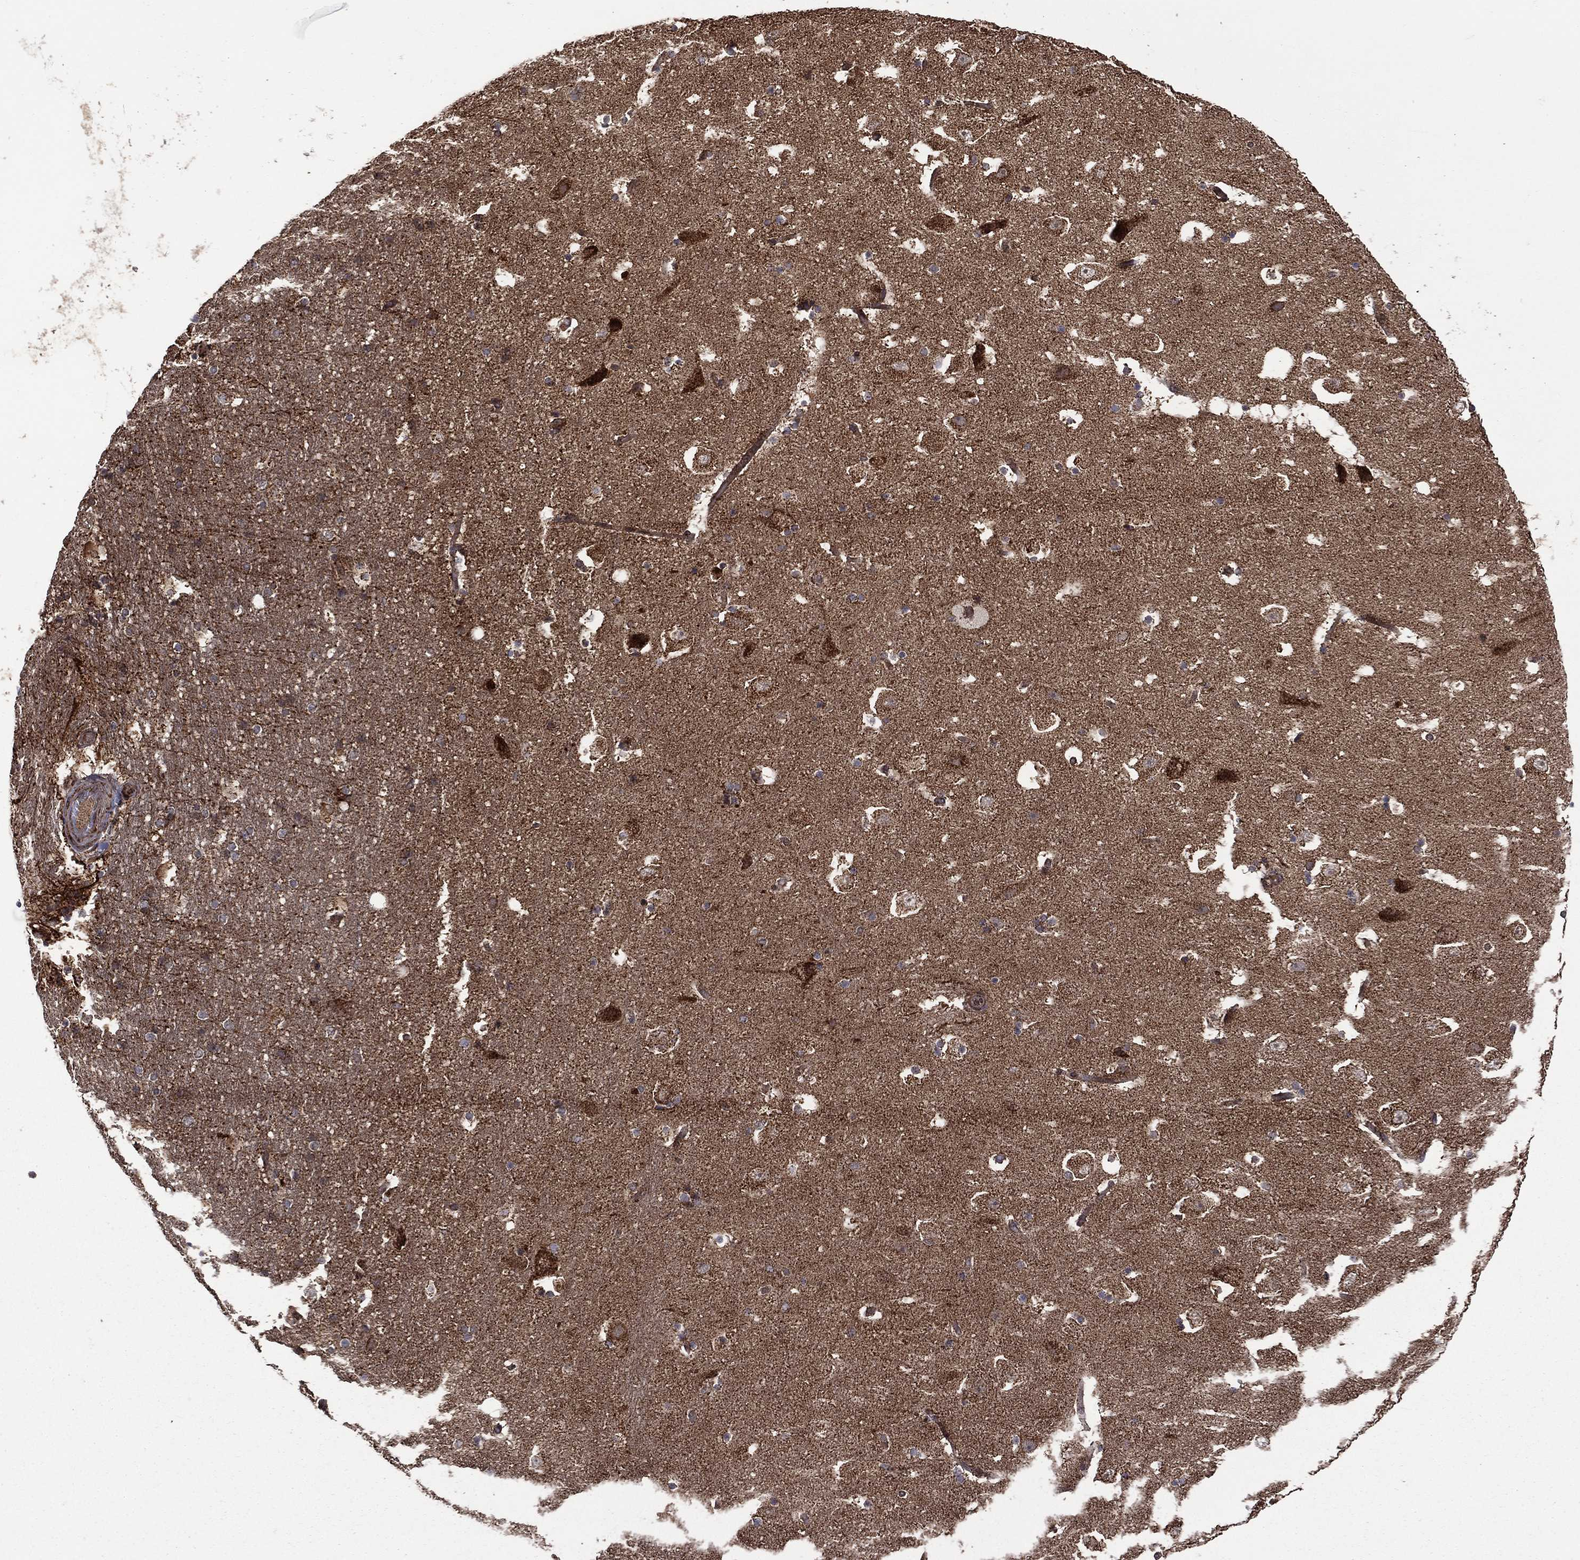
{"staining": {"intensity": "moderate", "quantity": "<25%", "location": "cytoplasmic/membranous"}, "tissue": "hippocampus", "cell_type": "Glial cells", "image_type": "normal", "snomed": [{"axis": "morphology", "description": "Normal tissue, NOS"}, {"axis": "topography", "description": "Hippocampus"}], "caption": "A brown stain labels moderate cytoplasmic/membranous positivity of a protein in glial cells of unremarkable human hippocampus.", "gene": "GIMAP6", "patient": {"sex": "male", "age": 51}}